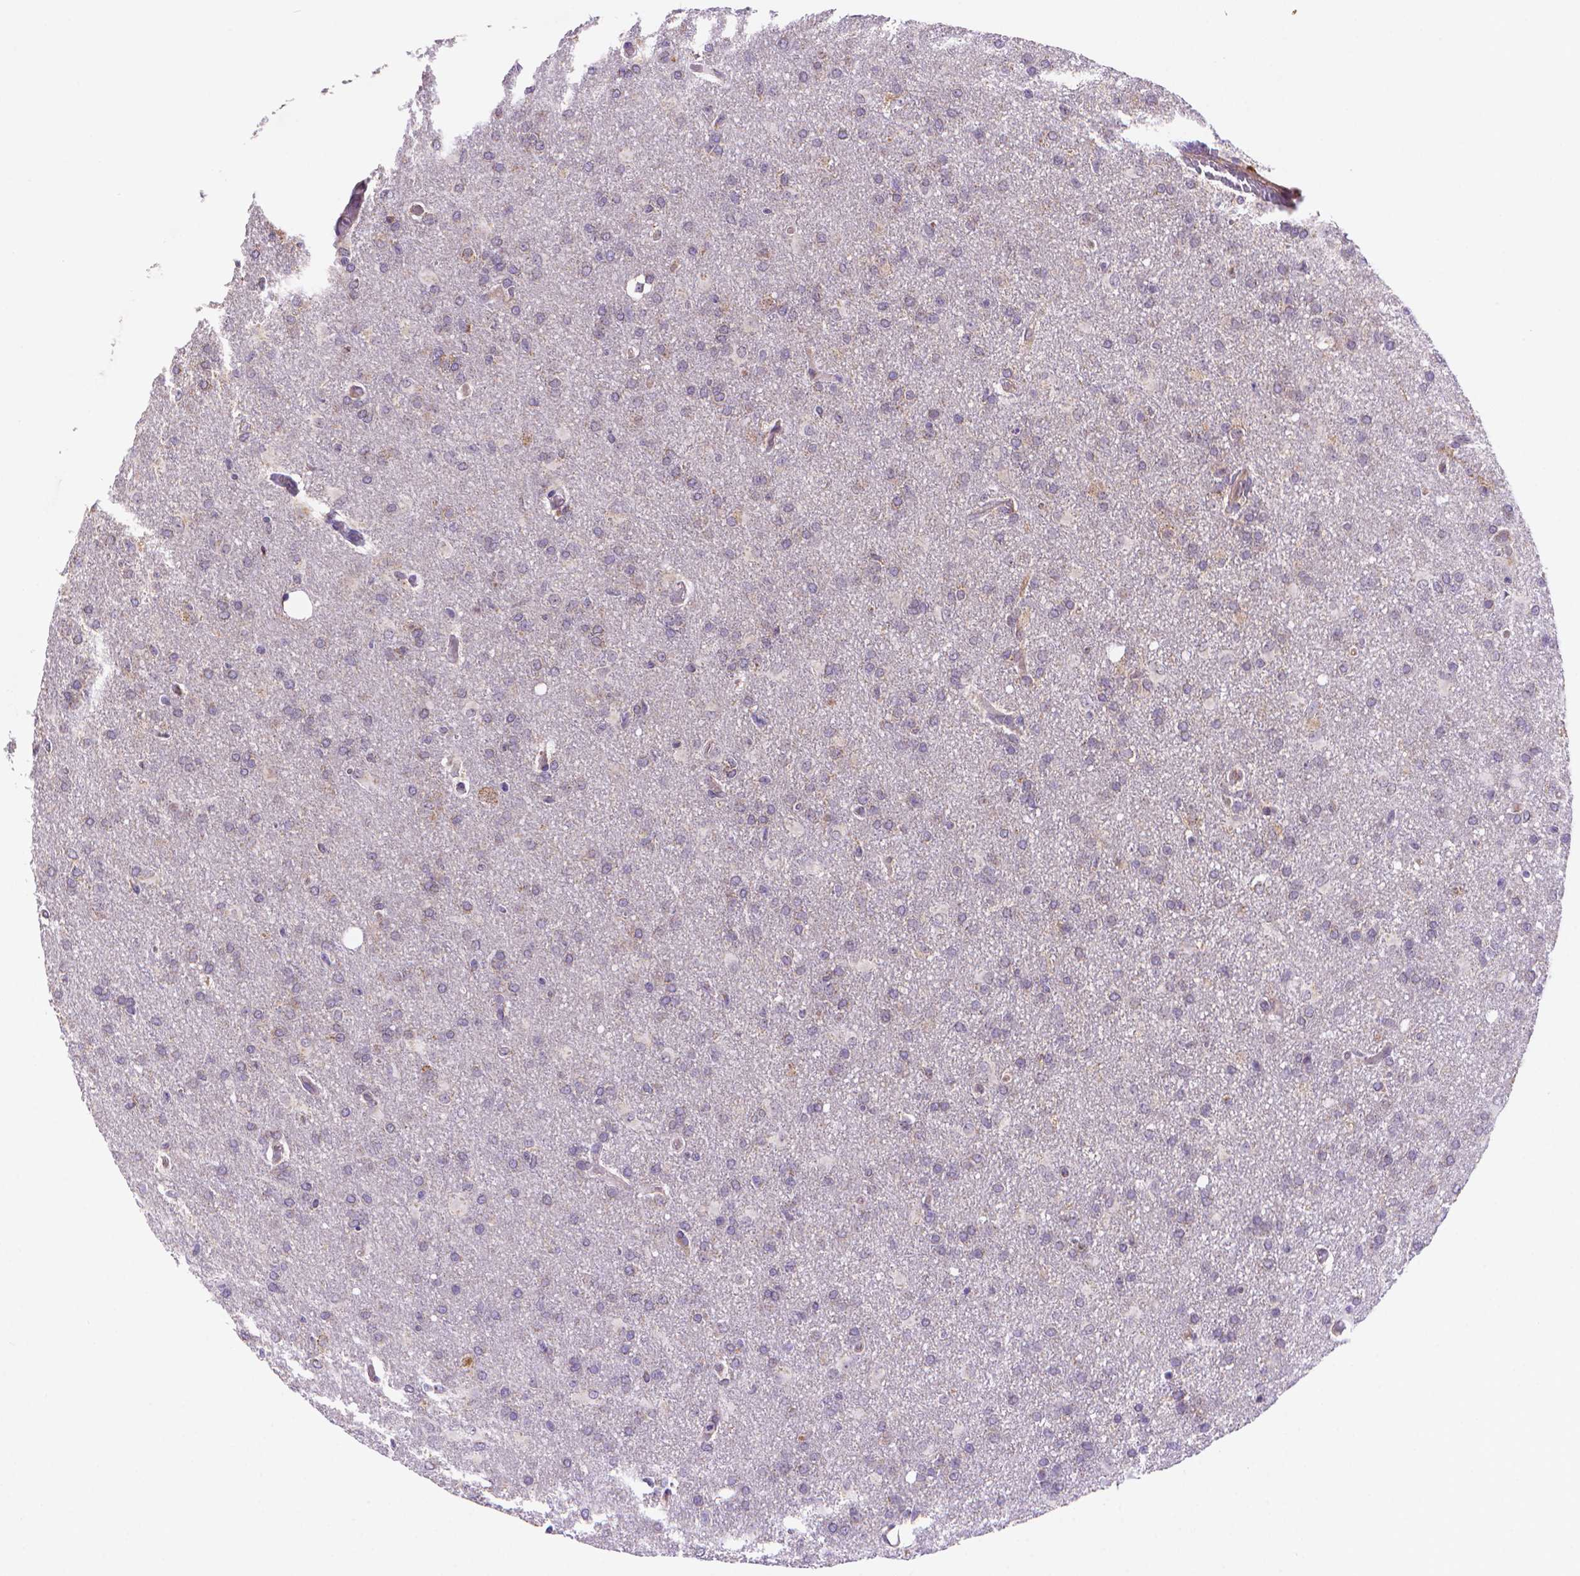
{"staining": {"intensity": "negative", "quantity": "none", "location": "none"}, "tissue": "glioma", "cell_type": "Tumor cells", "image_type": "cancer", "snomed": [{"axis": "morphology", "description": "Glioma, malignant, High grade"}, {"axis": "topography", "description": "Brain"}], "caption": "High-grade glioma (malignant) was stained to show a protein in brown. There is no significant staining in tumor cells. (Stains: DAB immunohistochemistry with hematoxylin counter stain, Microscopy: brightfield microscopy at high magnification).", "gene": "CYYR1", "patient": {"sex": "male", "age": 68}}